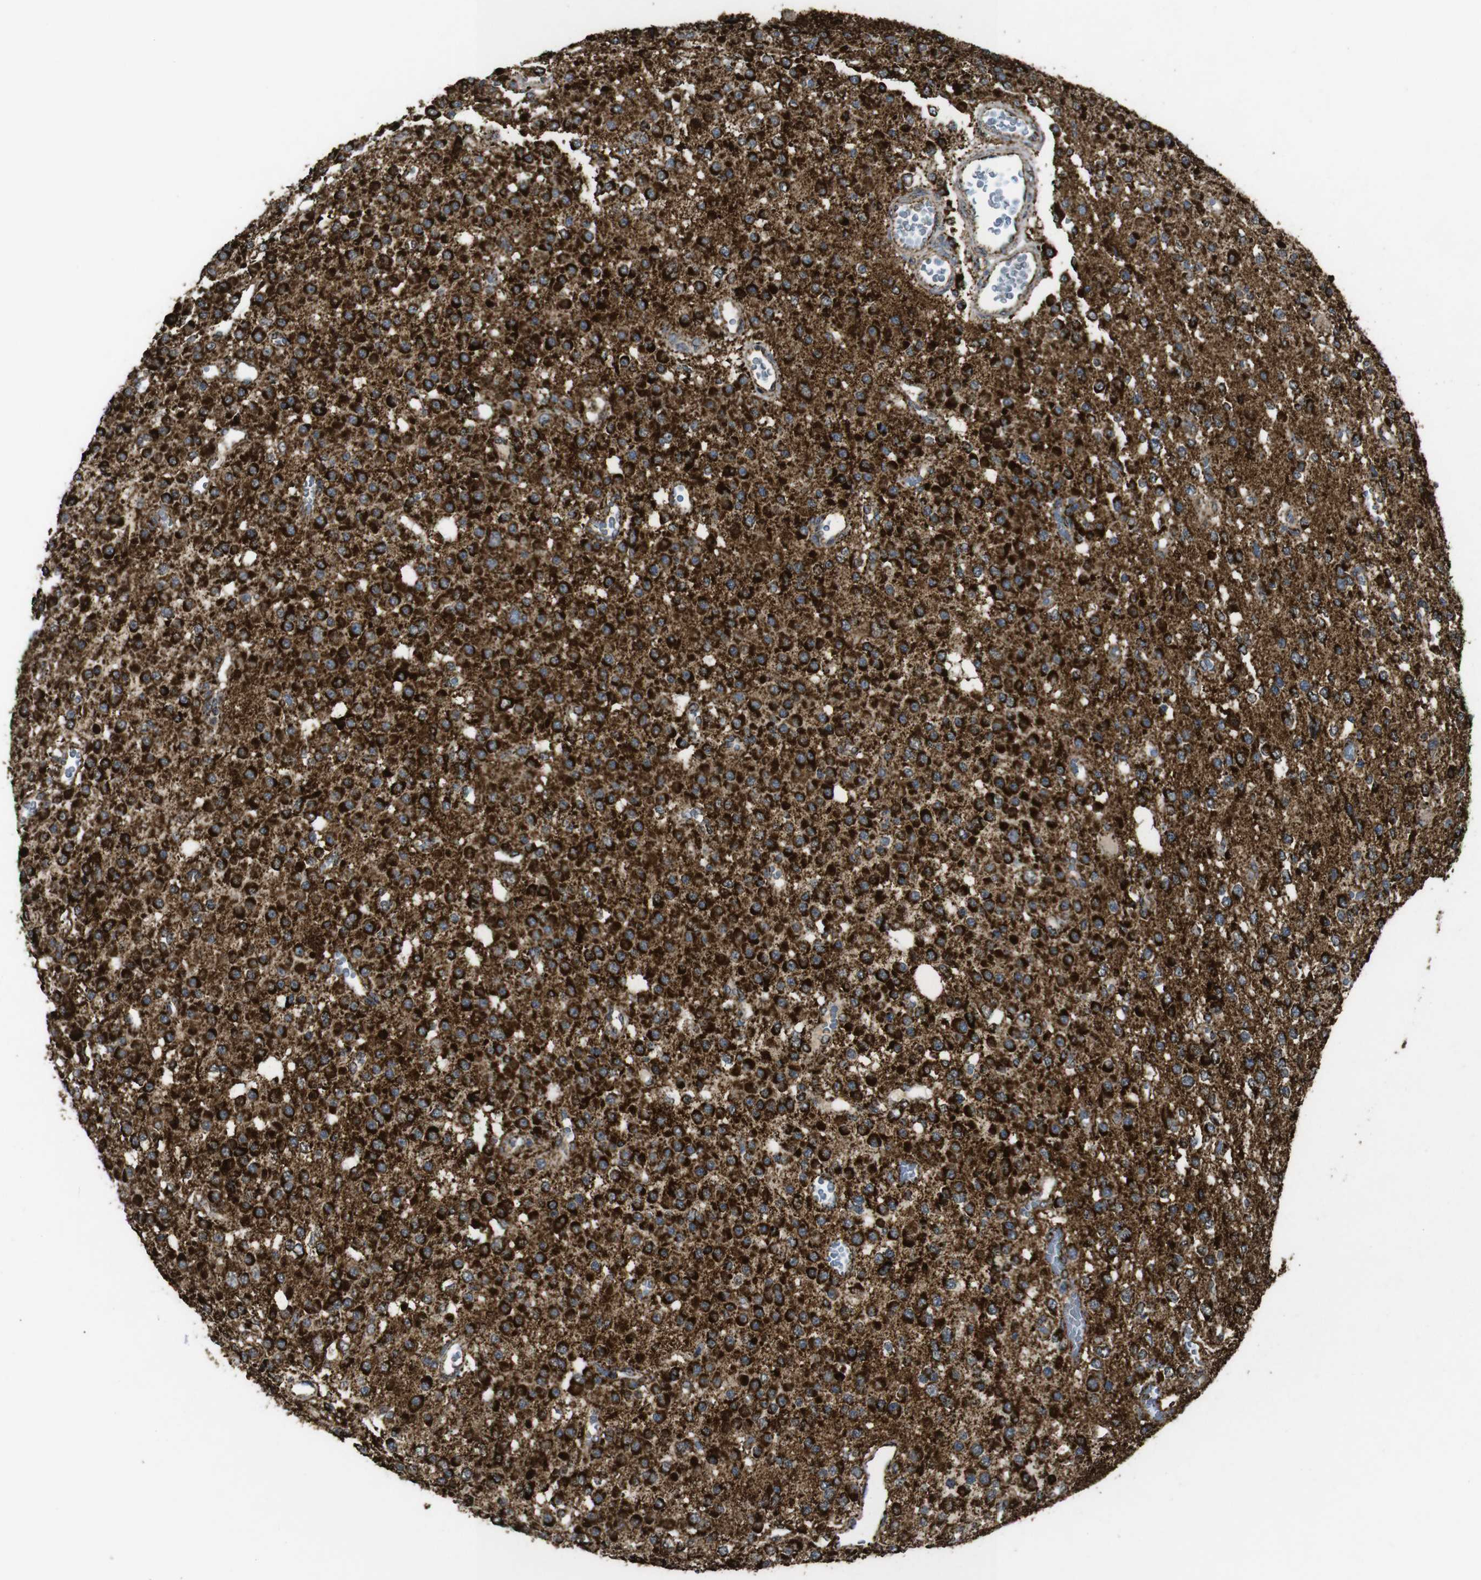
{"staining": {"intensity": "strong", "quantity": ">75%", "location": "cytoplasmic/membranous"}, "tissue": "glioma", "cell_type": "Tumor cells", "image_type": "cancer", "snomed": [{"axis": "morphology", "description": "Glioma, malignant, Low grade"}, {"axis": "topography", "description": "Brain"}], "caption": "Human glioma stained with a protein marker reveals strong staining in tumor cells.", "gene": "ATP5F1A", "patient": {"sex": "male", "age": 38}}